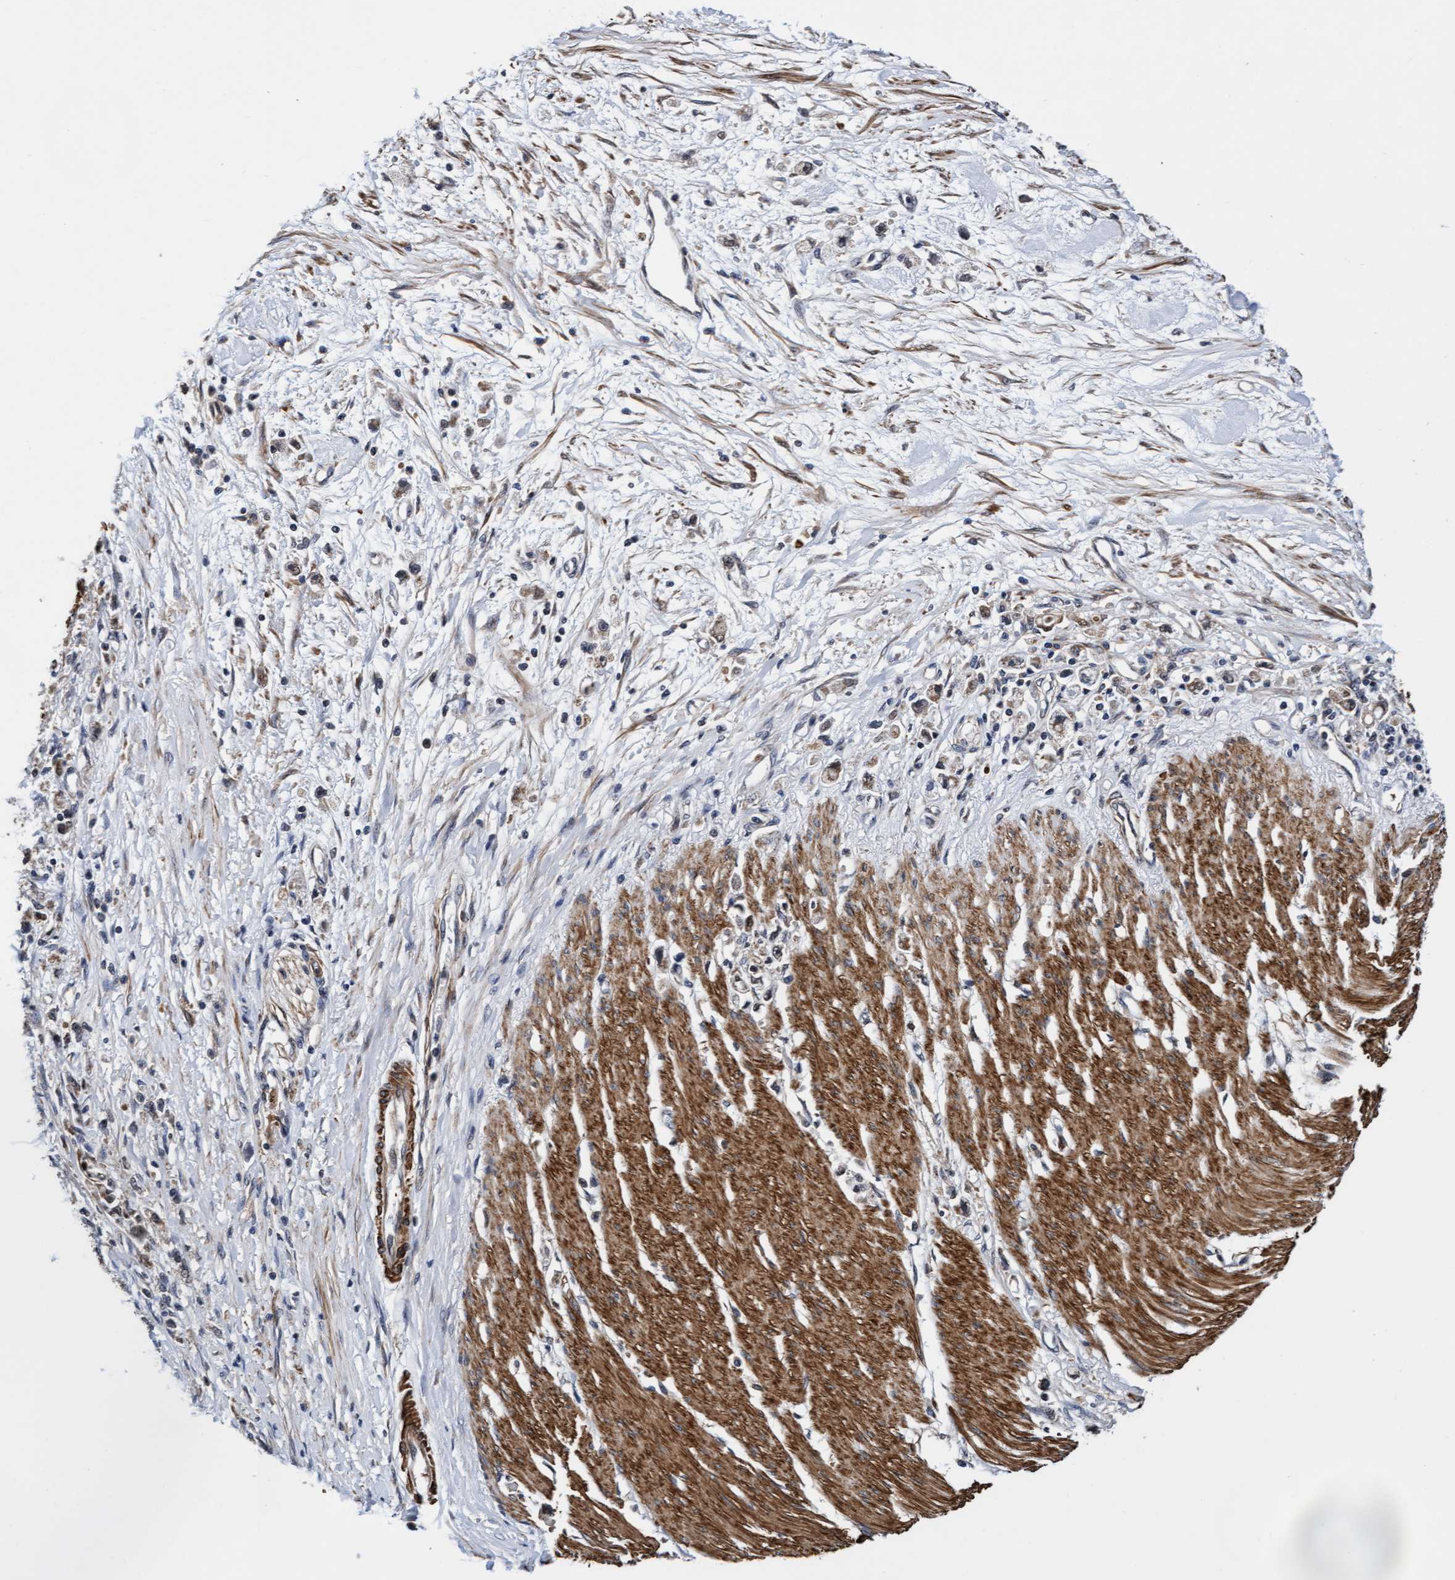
{"staining": {"intensity": "weak", "quantity": "25%-75%", "location": "cytoplasmic/membranous"}, "tissue": "stomach cancer", "cell_type": "Tumor cells", "image_type": "cancer", "snomed": [{"axis": "morphology", "description": "Adenocarcinoma, NOS"}, {"axis": "topography", "description": "Stomach"}], "caption": "DAB (3,3'-diaminobenzidine) immunohistochemical staining of stomach adenocarcinoma displays weak cytoplasmic/membranous protein staining in about 25%-75% of tumor cells. Immunohistochemistry stains the protein of interest in brown and the nuclei are stained blue.", "gene": "EFCAB13", "patient": {"sex": "female", "age": 59}}